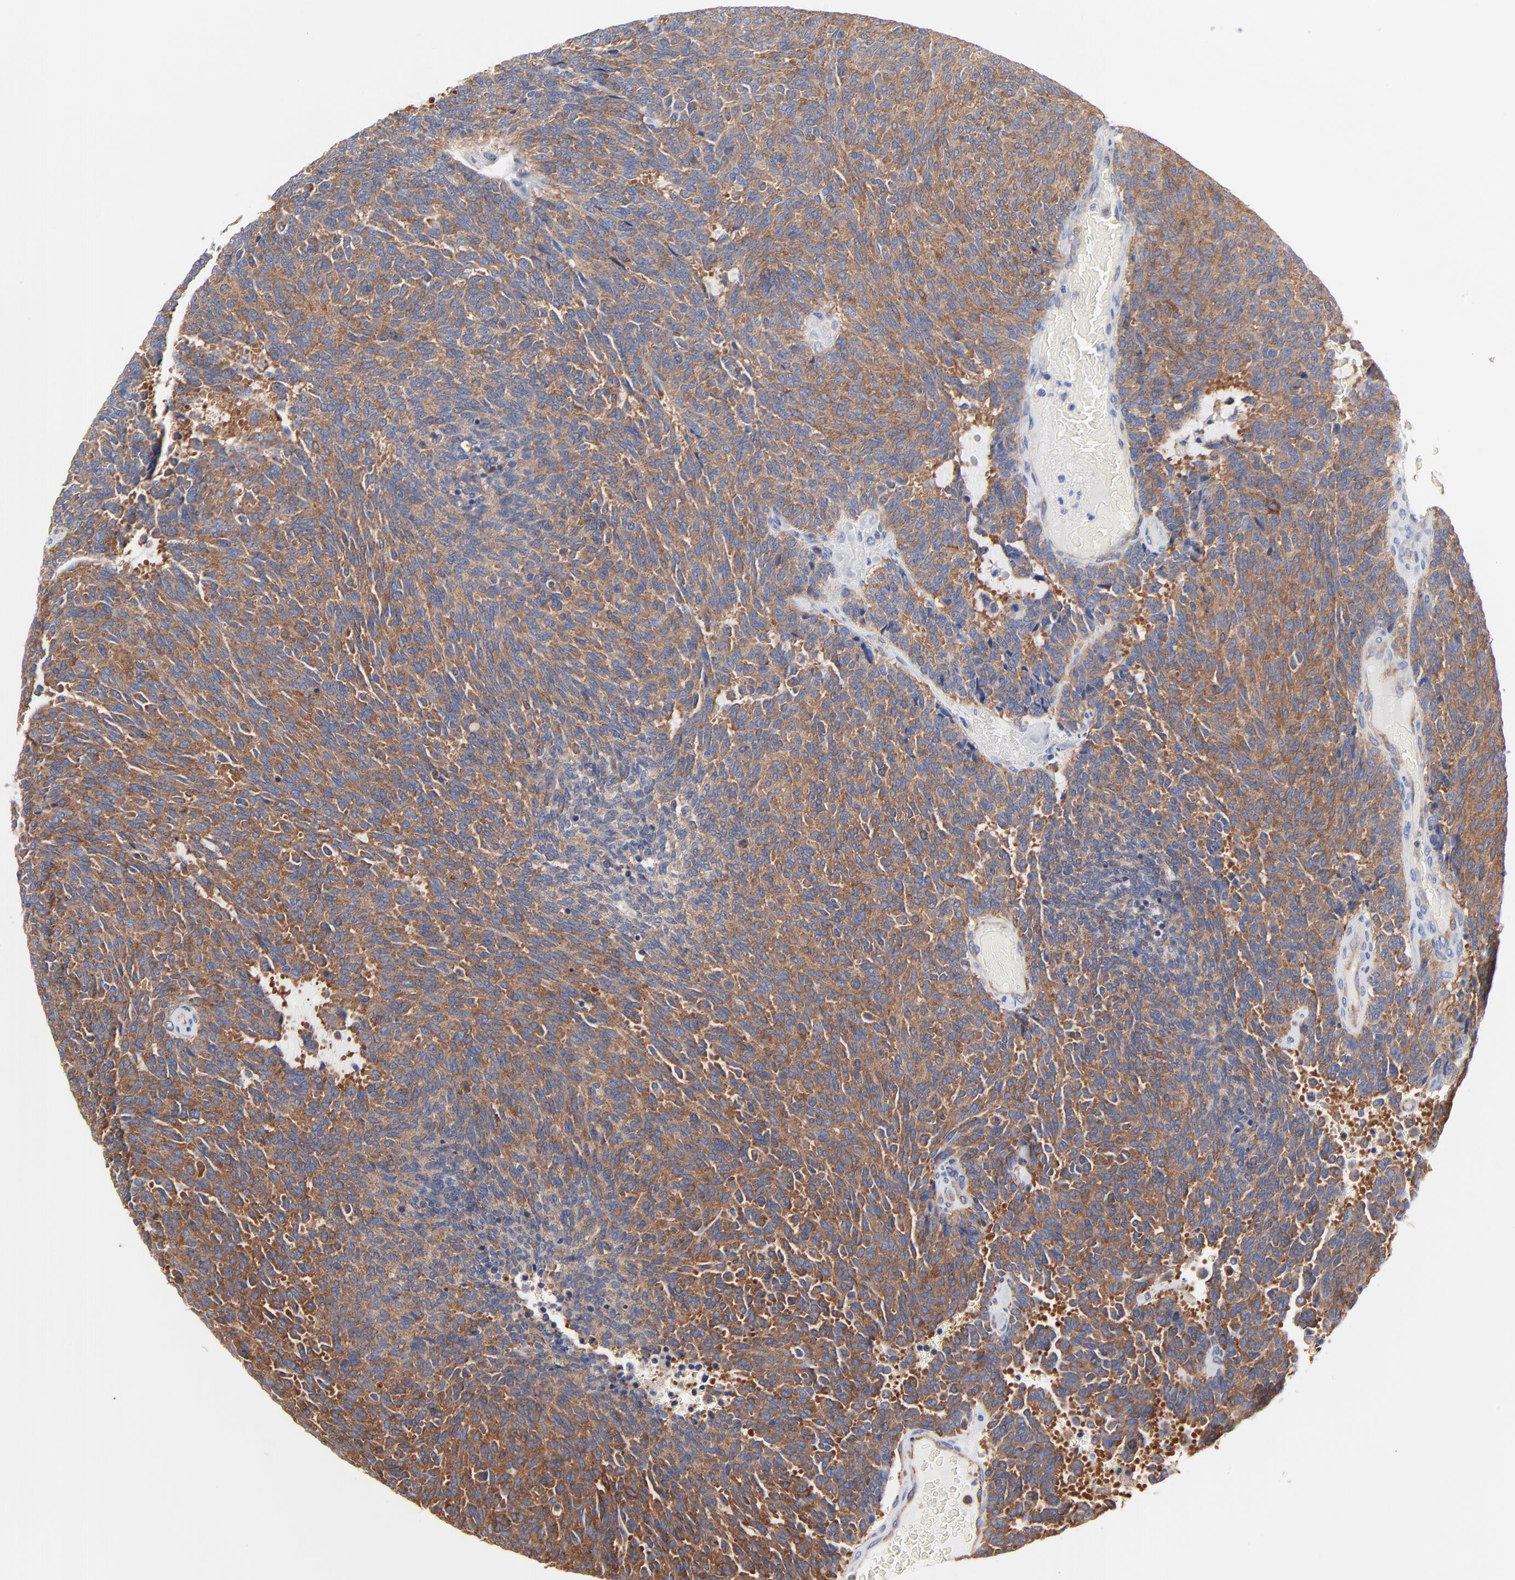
{"staining": {"intensity": "strong", "quantity": ">75%", "location": "cytoplasmic/membranous"}, "tissue": "carcinoid", "cell_type": "Tumor cells", "image_type": "cancer", "snomed": [{"axis": "morphology", "description": "Carcinoid, malignant, NOS"}, {"axis": "topography", "description": "Pancreas"}], "caption": "Tumor cells exhibit high levels of strong cytoplasmic/membranous expression in about >75% of cells in human carcinoid.", "gene": "CD2AP", "patient": {"sex": "female", "age": 54}}